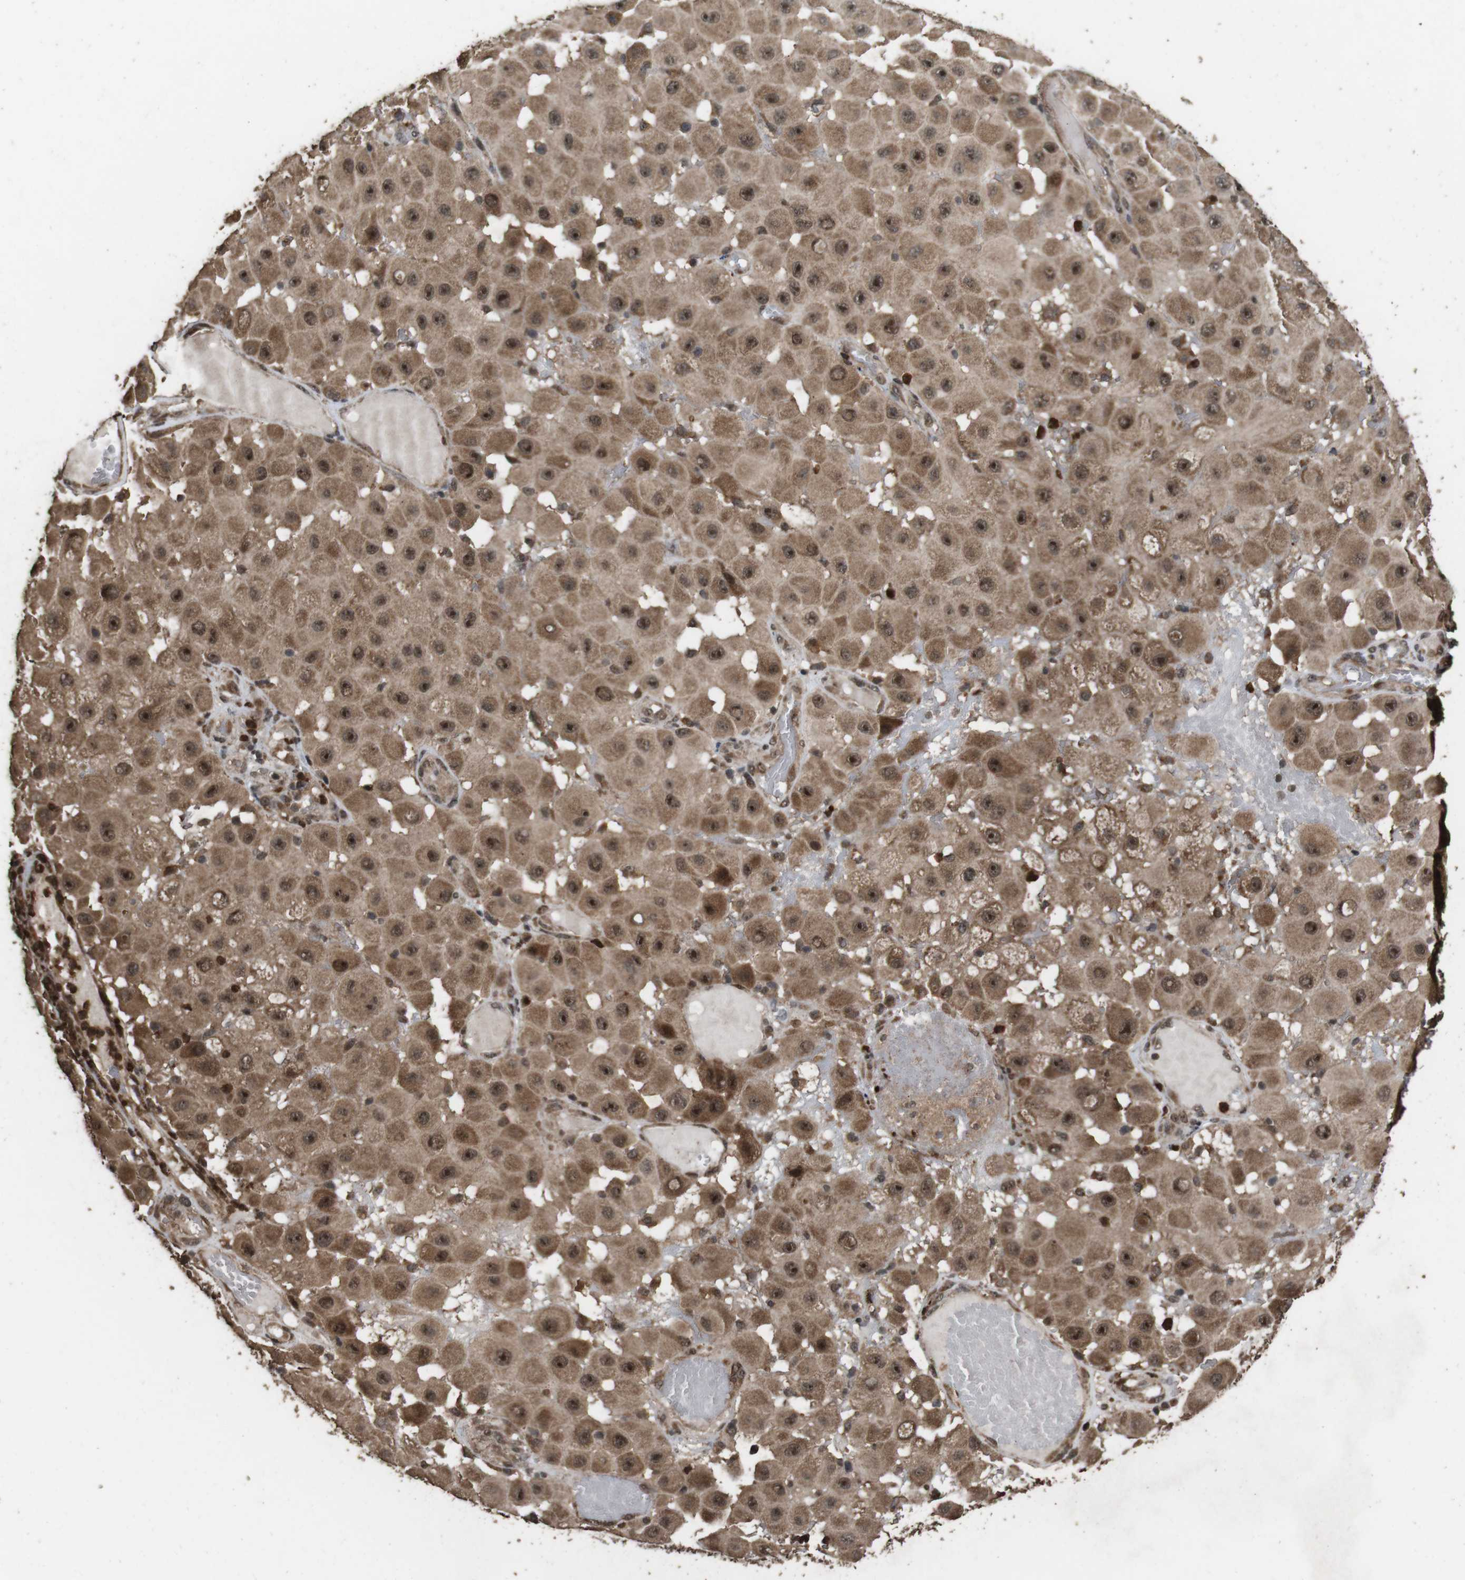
{"staining": {"intensity": "moderate", "quantity": ">75%", "location": "cytoplasmic/membranous,nuclear"}, "tissue": "melanoma", "cell_type": "Tumor cells", "image_type": "cancer", "snomed": [{"axis": "morphology", "description": "Malignant melanoma, NOS"}, {"axis": "topography", "description": "Skin"}], "caption": "The image exhibits a brown stain indicating the presence of a protein in the cytoplasmic/membranous and nuclear of tumor cells in melanoma.", "gene": "RRAS2", "patient": {"sex": "female", "age": 81}}